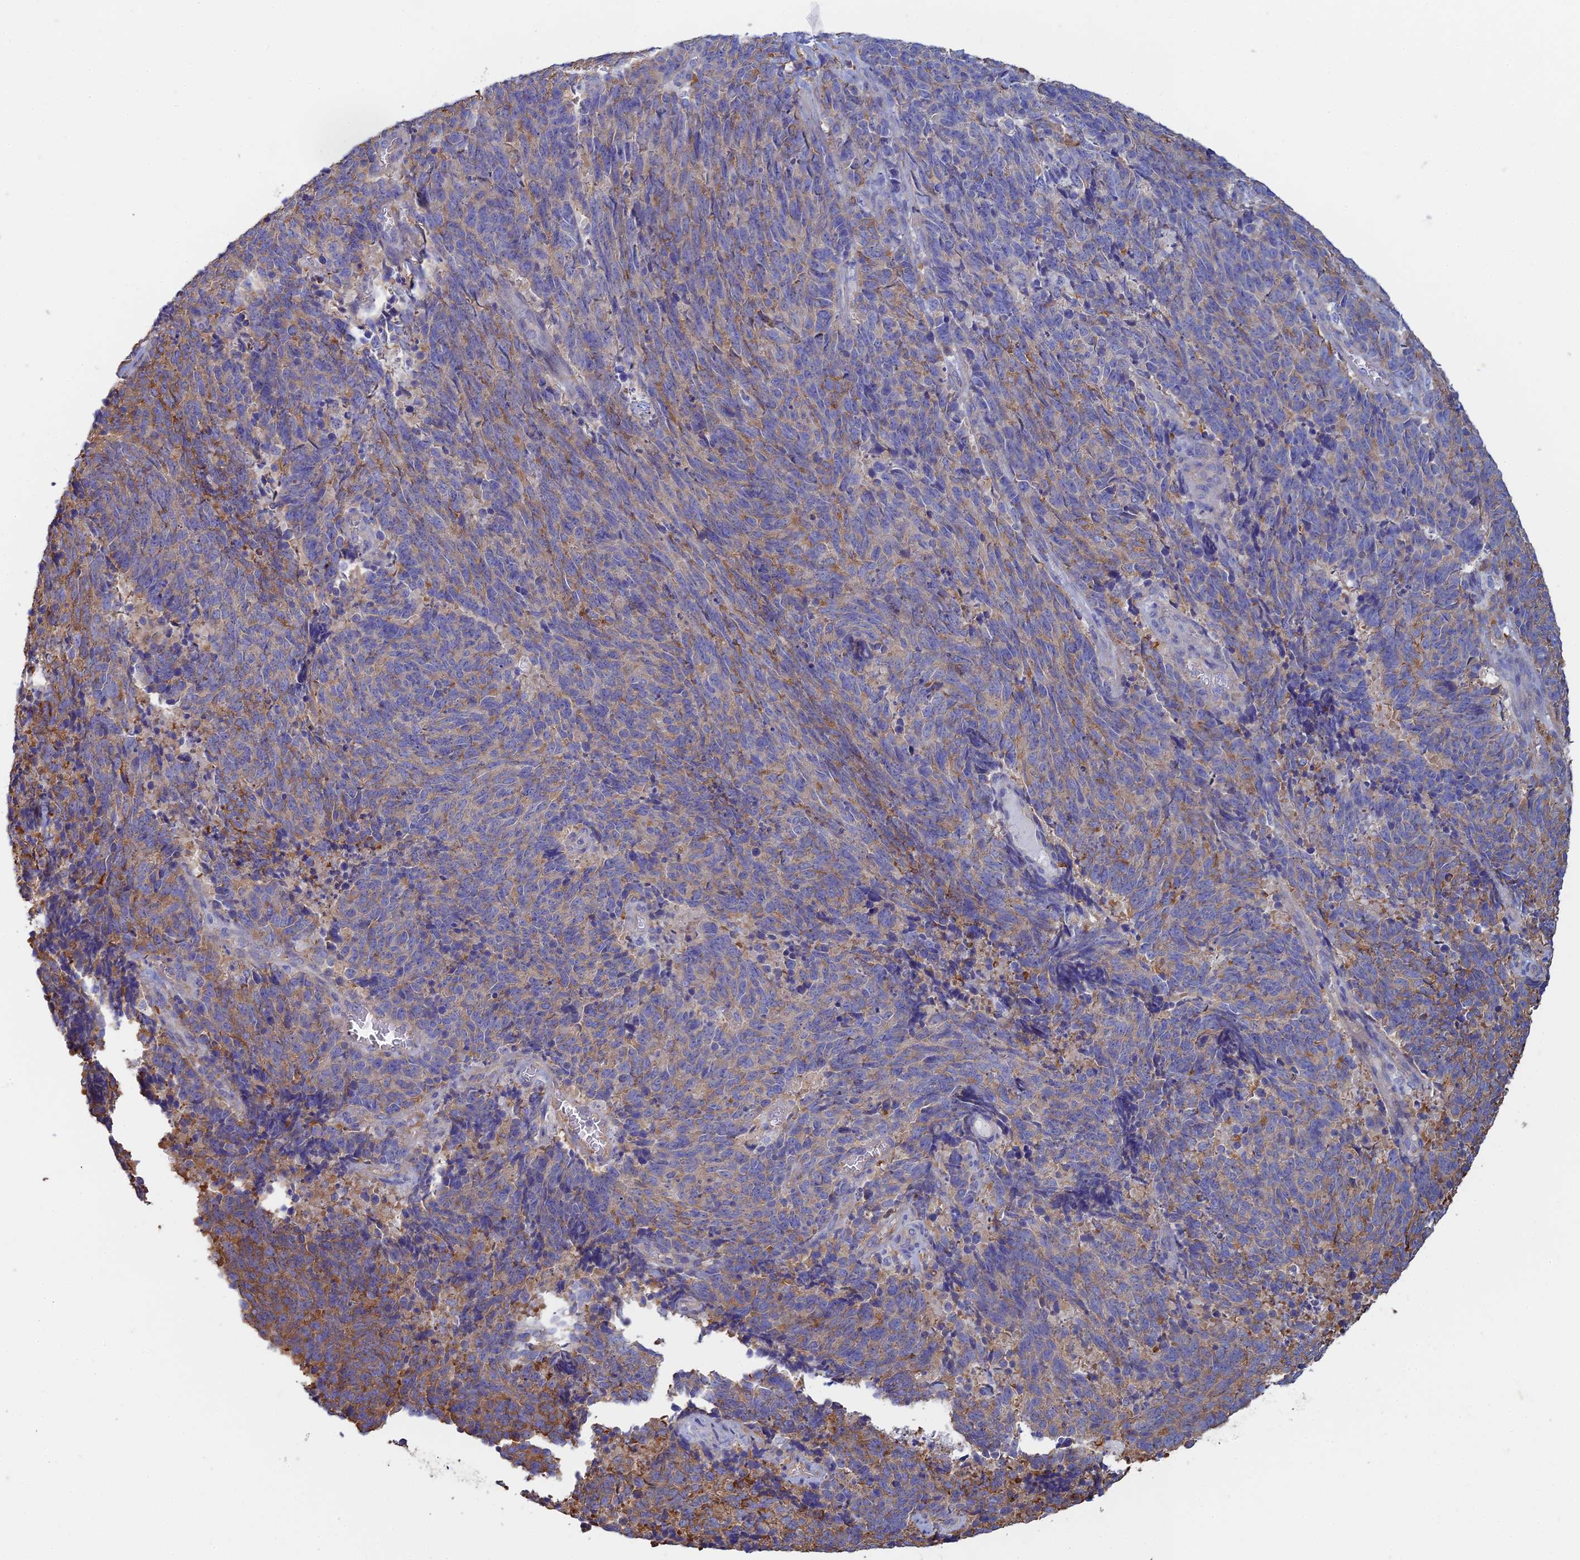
{"staining": {"intensity": "moderate", "quantity": "25%-75%", "location": "cytoplasmic/membranous"}, "tissue": "cervical cancer", "cell_type": "Tumor cells", "image_type": "cancer", "snomed": [{"axis": "morphology", "description": "Squamous cell carcinoma, NOS"}, {"axis": "topography", "description": "Cervix"}], "caption": "An image showing moderate cytoplasmic/membranous positivity in about 25%-75% of tumor cells in cervical squamous cell carcinoma, as visualized by brown immunohistochemical staining.", "gene": "PCDHA5", "patient": {"sex": "female", "age": 29}}